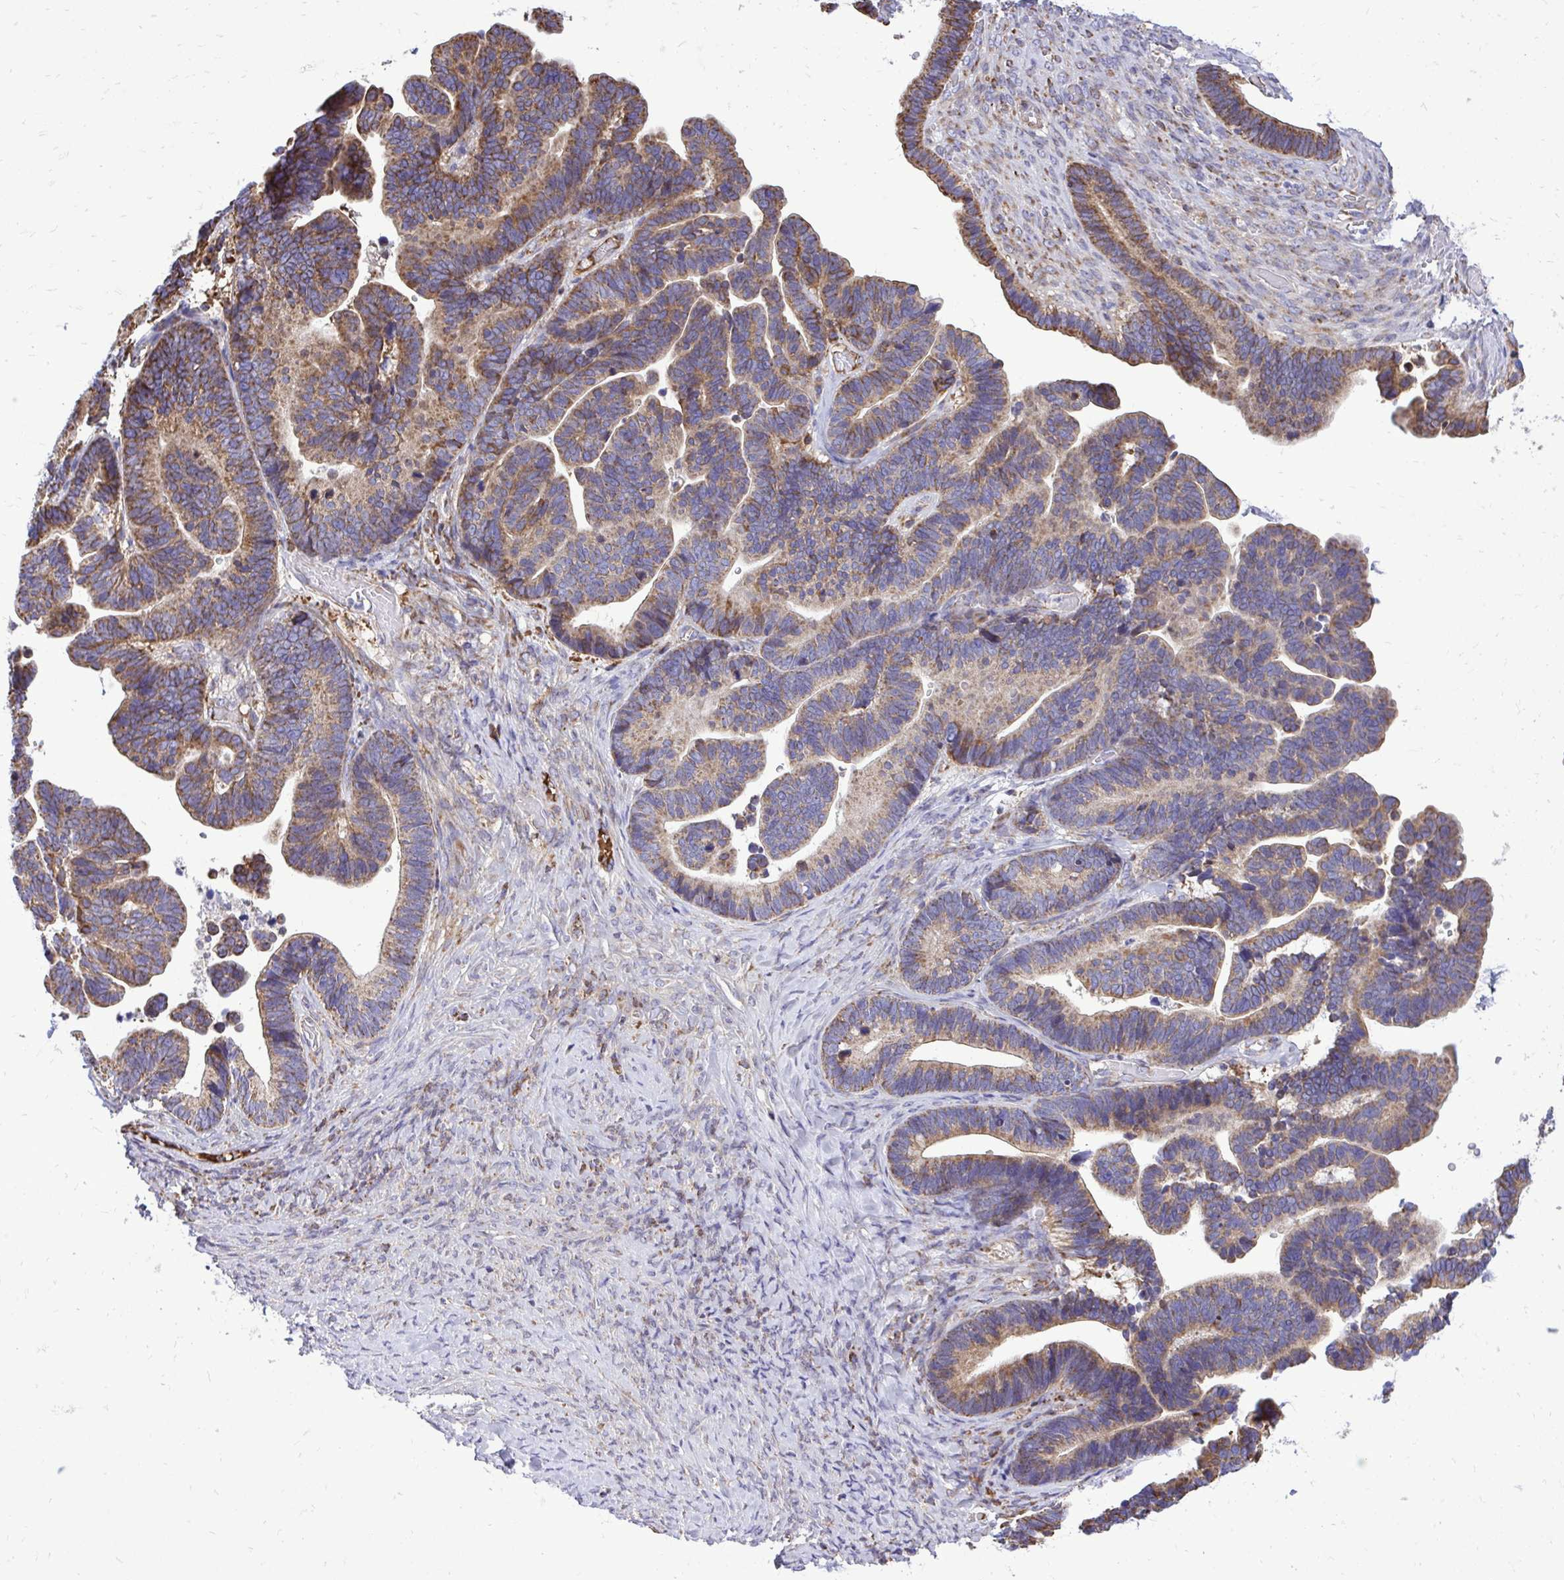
{"staining": {"intensity": "moderate", "quantity": ">75%", "location": "cytoplasmic/membranous"}, "tissue": "ovarian cancer", "cell_type": "Tumor cells", "image_type": "cancer", "snomed": [{"axis": "morphology", "description": "Cystadenocarcinoma, serous, NOS"}, {"axis": "topography", "description": "Ovary"}], "caption": "Tumor cells exhibit moderate cytoplasmic/membranous positivity in about >75% of cells in ovarian cancer (serous cystadenocarcinoma).", "gene": "ATP13A2", "patient": {"sex": "female", "age": 56}}